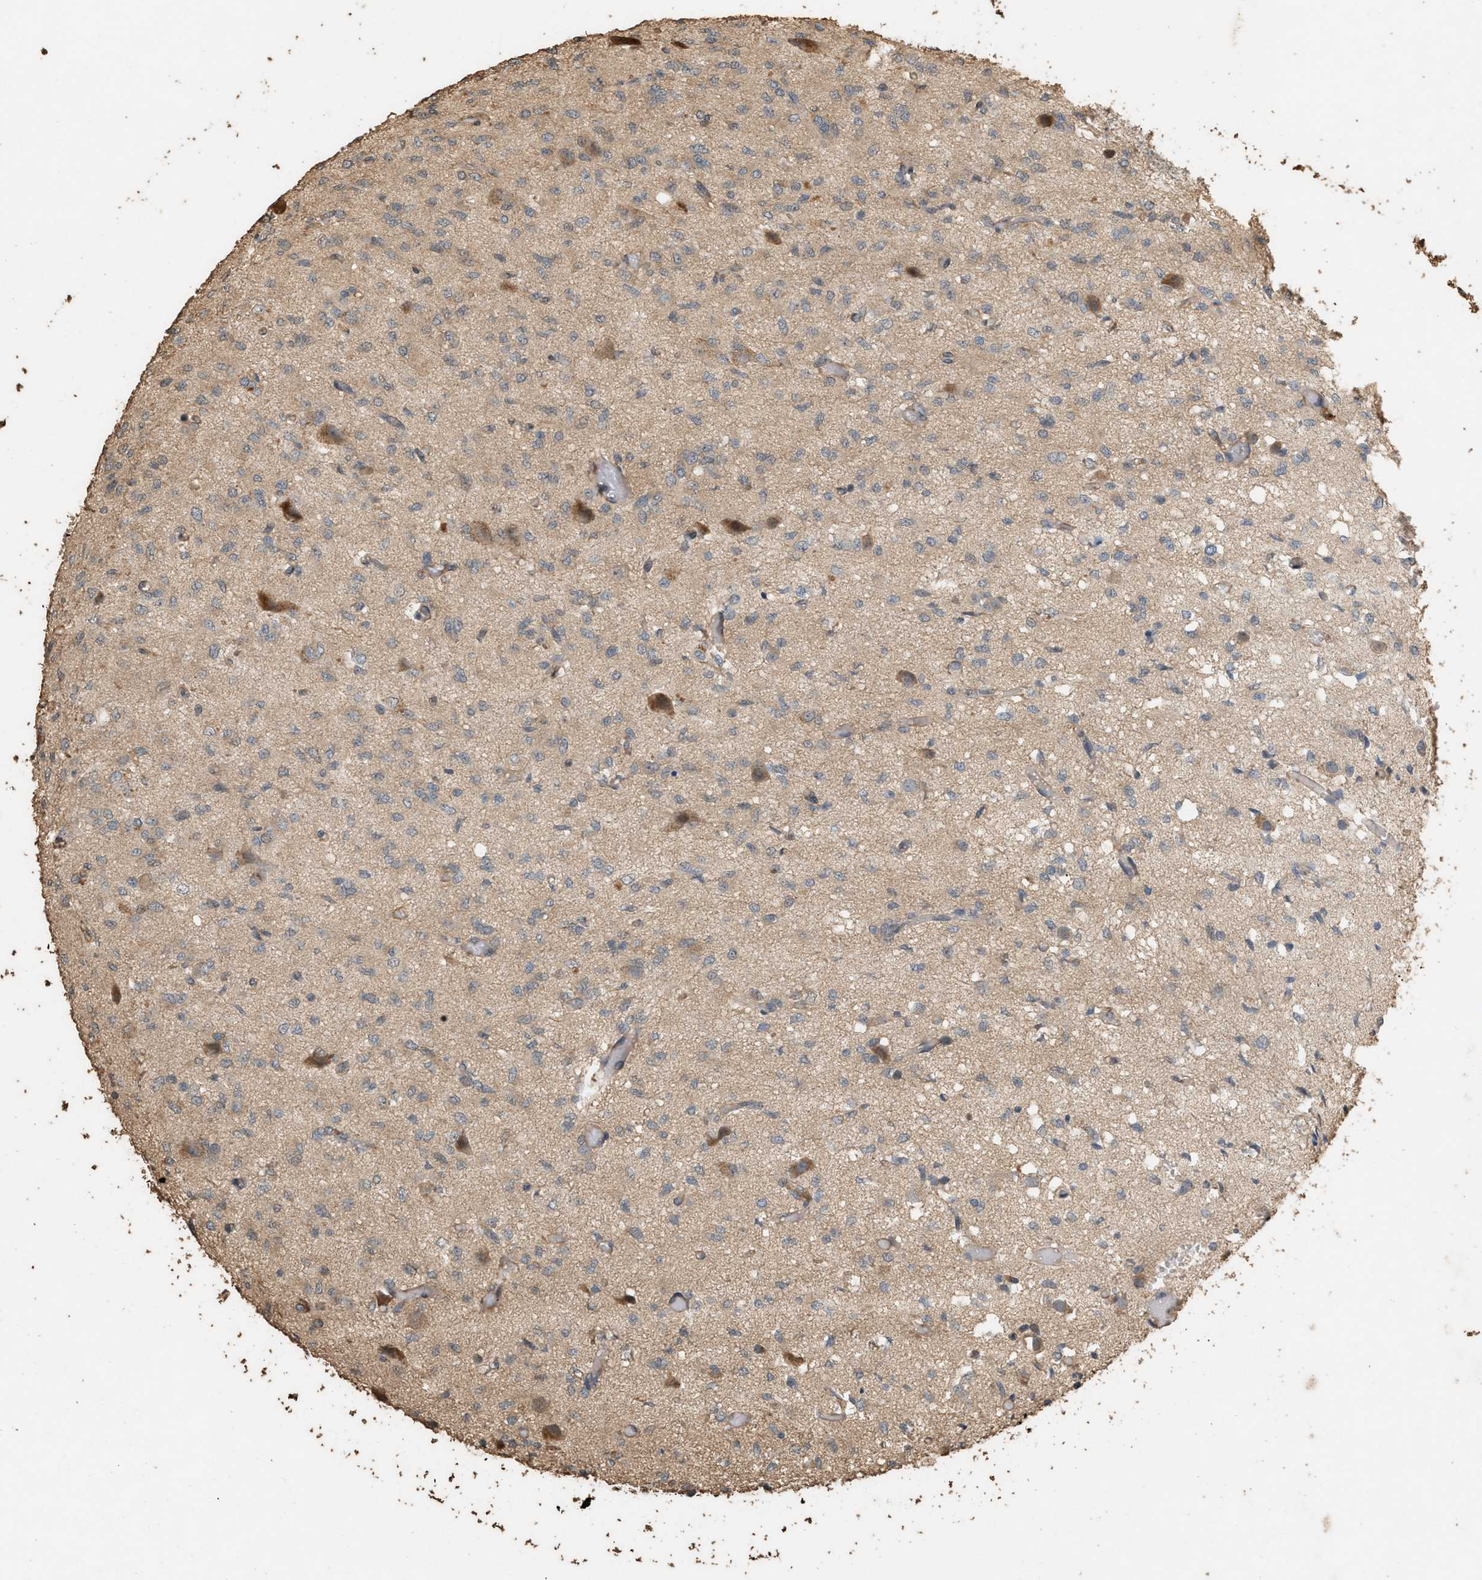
{"staining": {"intensity": "weak", "quantity": ">75%", "location": "cytoplasmic/membranous"}, "tissue": "glioma", "cell_type": "Tumor cells", "image_type": "cancer", "snomed": [{"axis": "morphology", "description": "Glioma, malignant, High grade"}, {"axis": "topography", "description": "Brain"}], "caption": "Immunohistochemical staining of human glioma shows weak cytoplasmic/membranous protein expression in about >75% of tumor cells. The staining was performed using DAB to visualize the protein expression in brown, while the nuclei were stained in blue with hematoxylin (Magnification: 20x).", "gene": "DCAF7", "patient": {"sex": "female", "age": 59}}